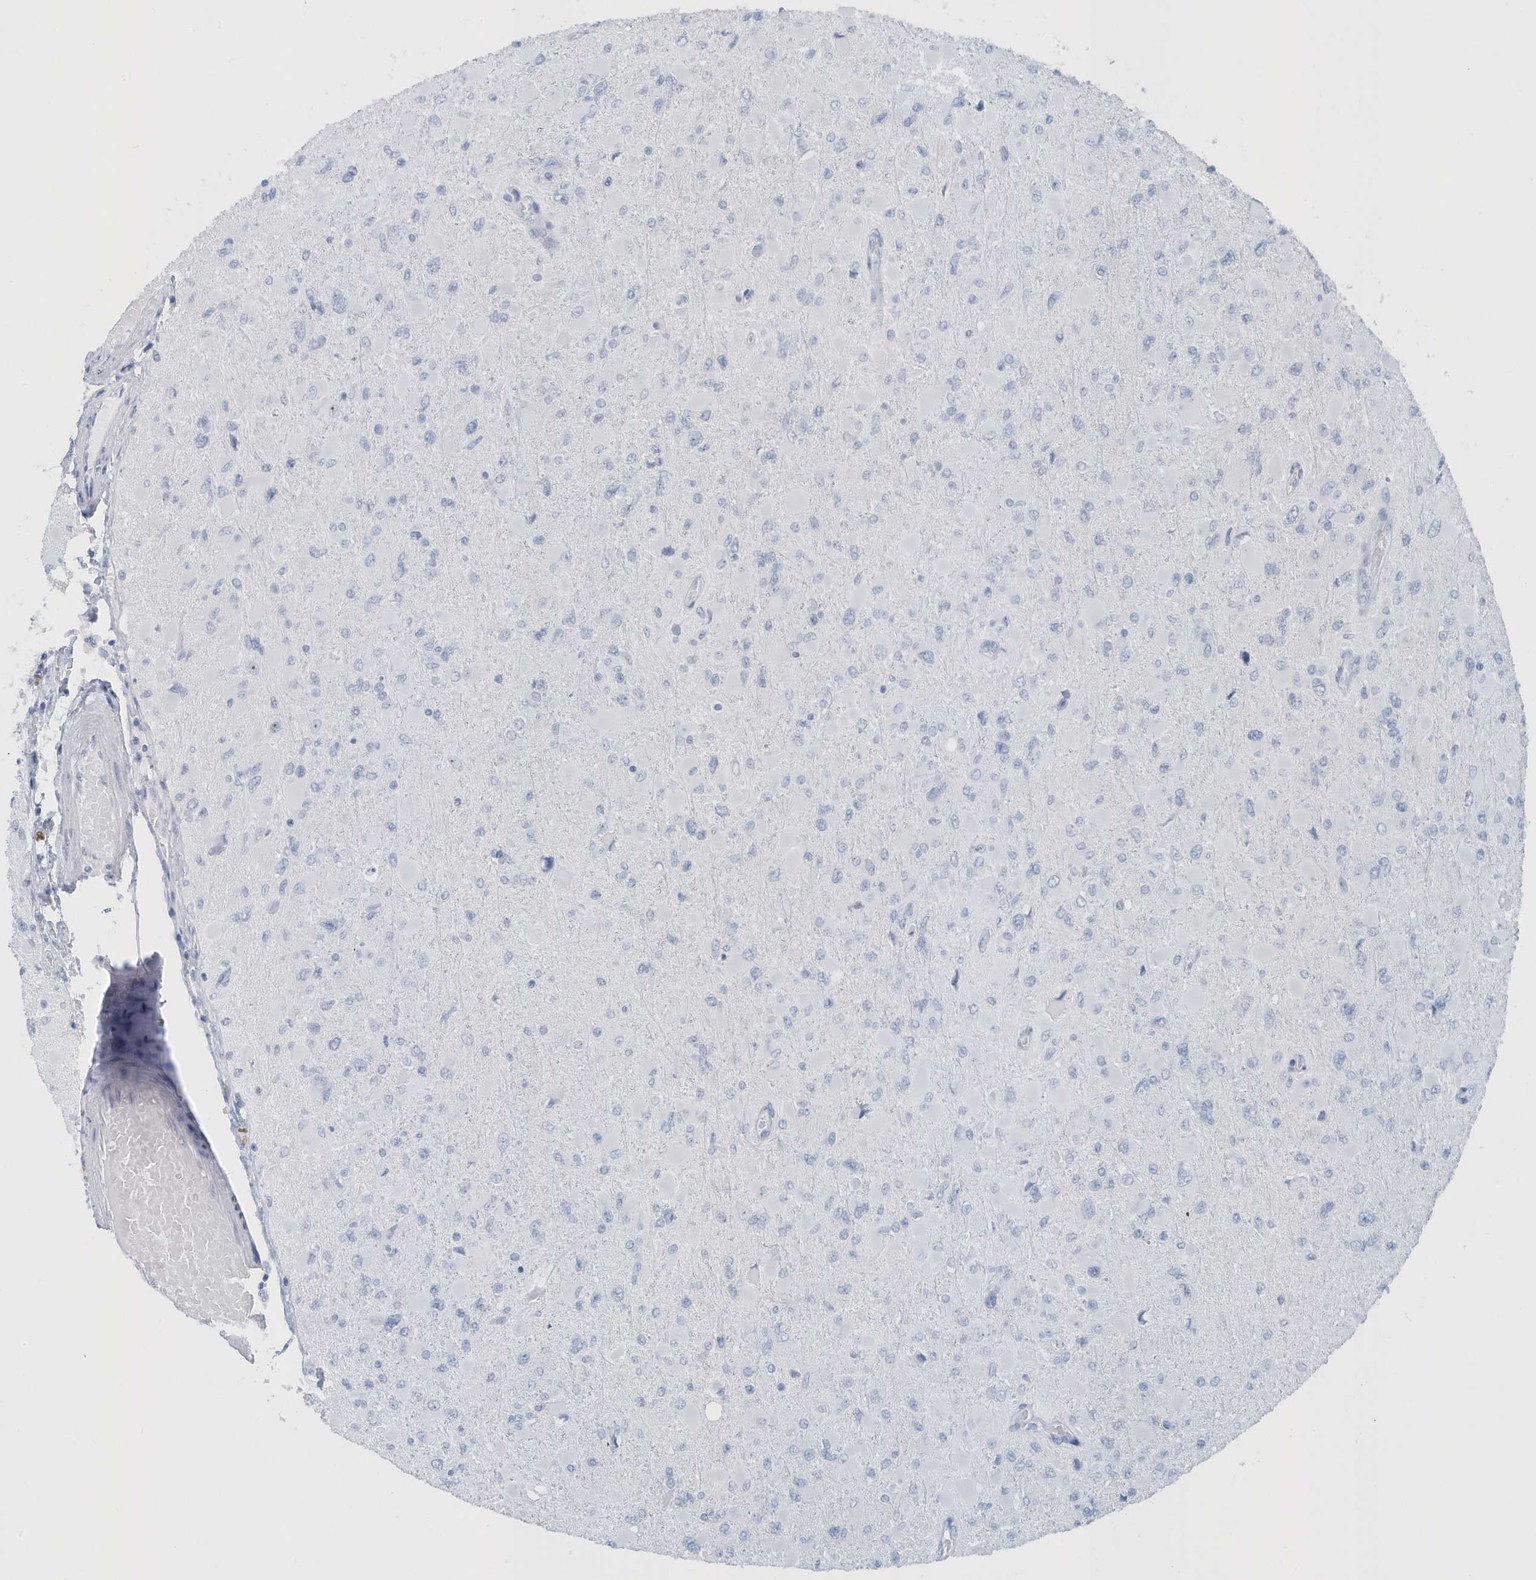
{"staining": {"intensity": "negative", "quantity": "none", "location": "none"}, "tissue": "glioma", "cell_type": "Tumor cells", "image_type": "cancer", "snomed": [{"axis": "morphology", "description": "Glioma, malignant, High grade"}, {"axis": "topography", "description": "Cerebral cortex"}], "caption": "Glioma was stained to show a protein in brown. There is no significant expression in tumor cells.", "gene": "RPF2", "patient": {"sex": "female", "age": 36}}